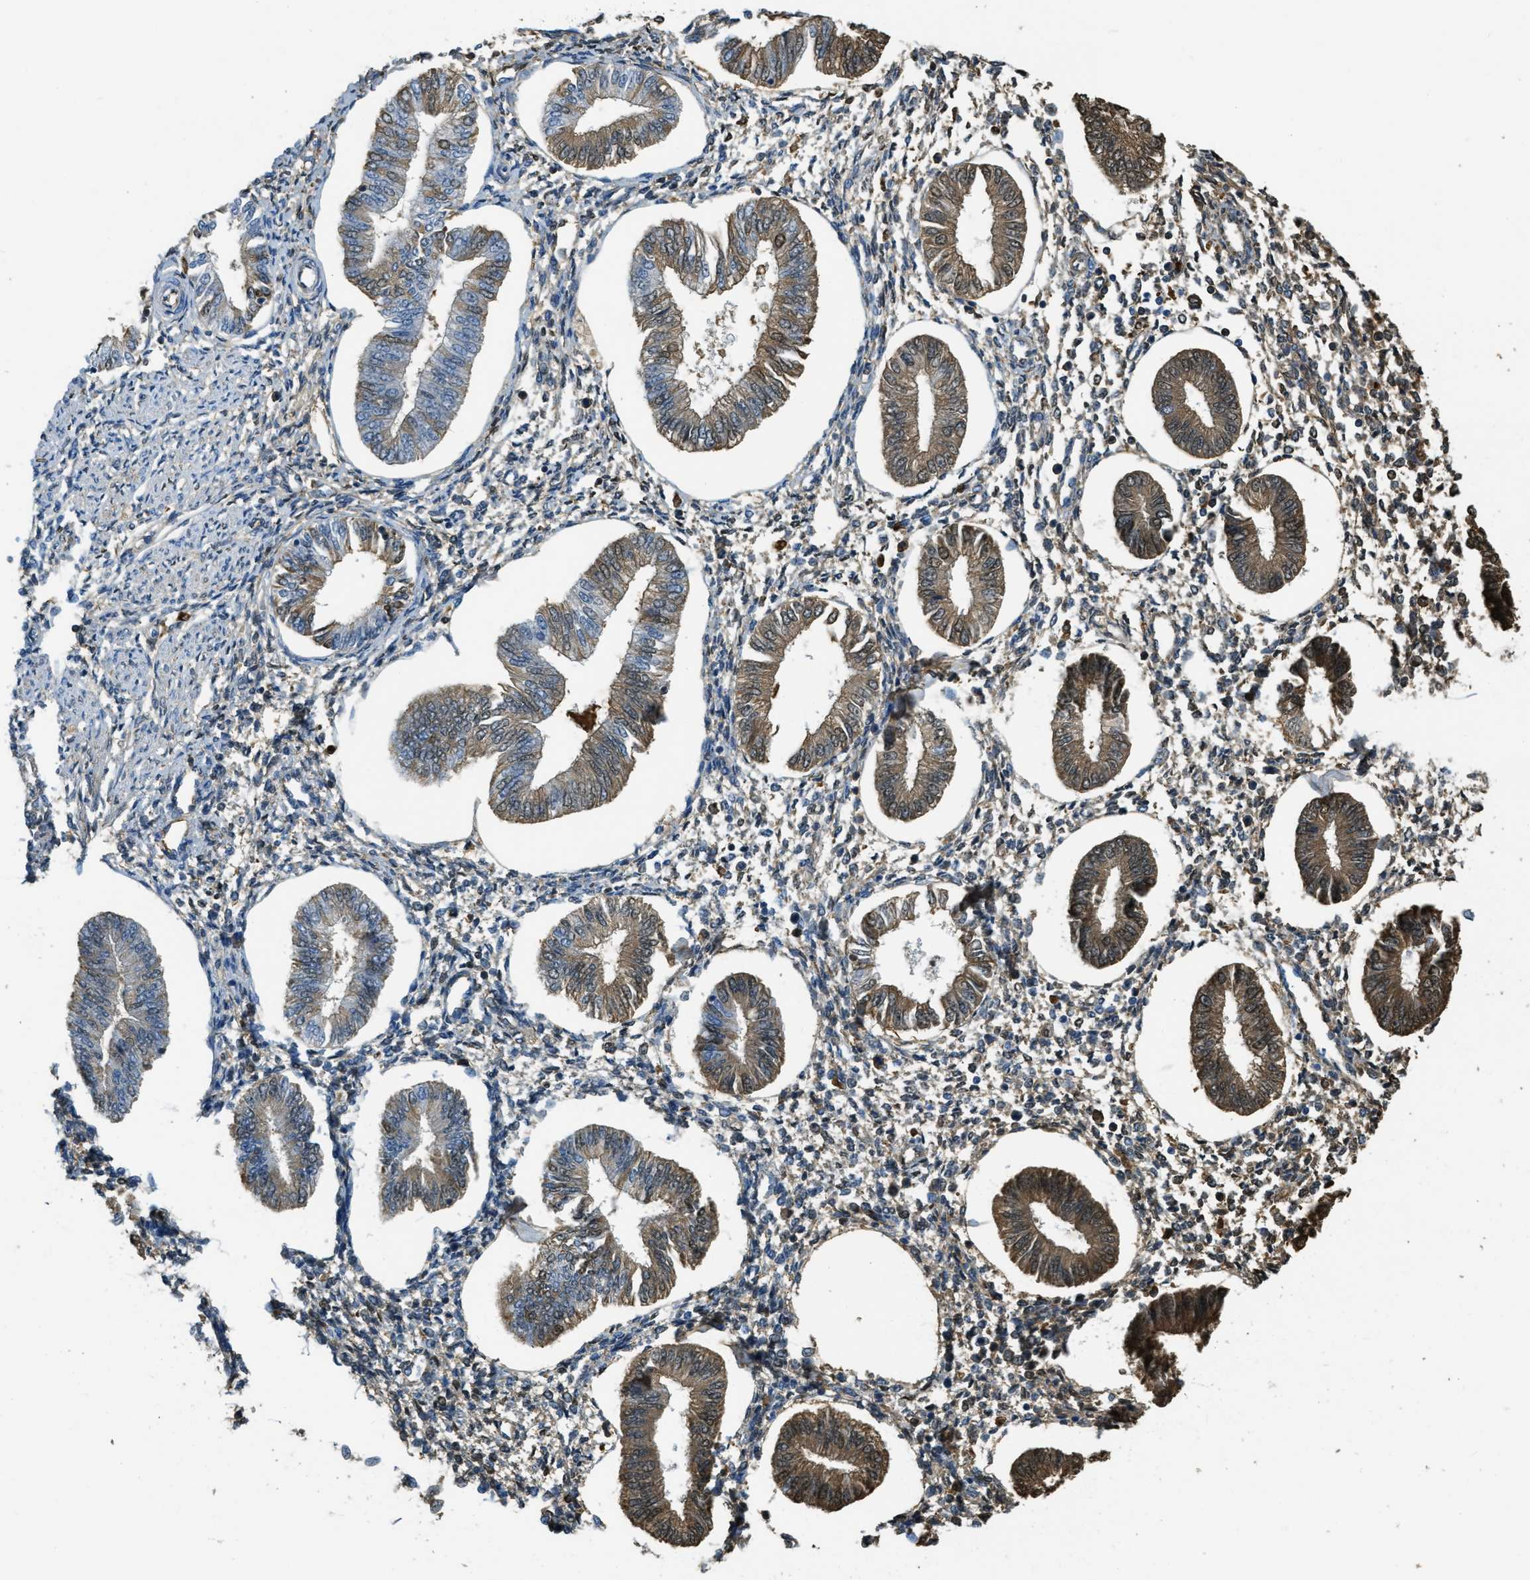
{"staining": {"intensity": "moderate", "quantity": "<25%", "location": "cytoplasmic/membranous"}, "tissue": "endometrium", "cell_type": "Cells in endometrial stroma", "image_type": "normal", "snomed": [{"axis": "morphology", "description": "Normal tissue, NOS"}, {"axis": "topography", "description": "Endometrium"}], "caption": "Immunohistochemical staining of unremarkable endometrium reveals low levels of moderate cytoplasmic/membranous staining in about <25% of cells in endometrial stroma.", "gene": "PRTN3", "patient": {"sex": "female", "age": 50}}